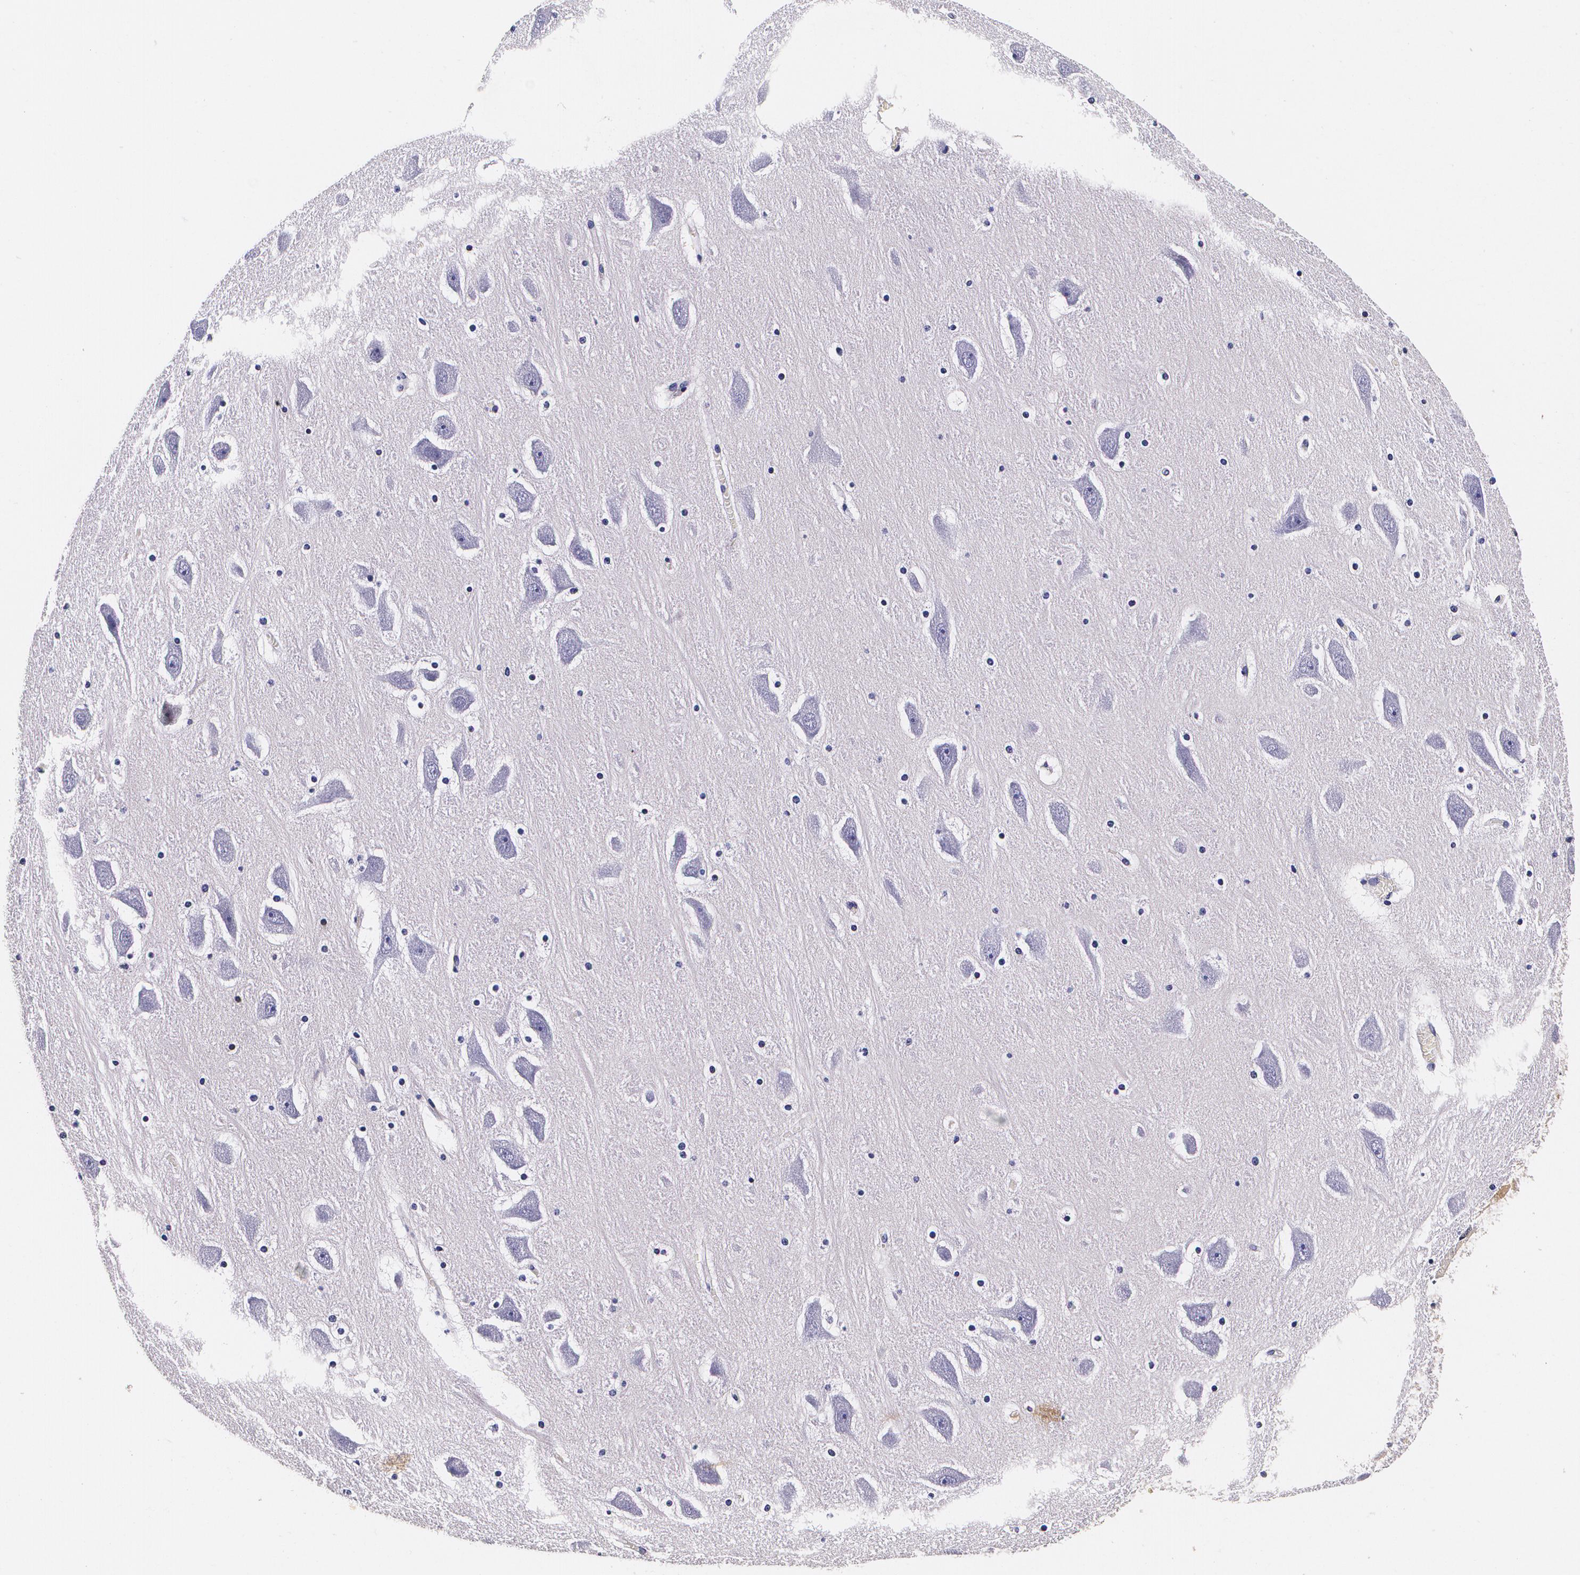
{"staining": {"intensity": "negative", "quantity": "none", "location": "none"}, "tissue": "hippocampus", "cell_type": "Glial cells", "image_type": "normal", "snomed": [{"axis": "morphology", "description": "Normal tissue, NOS"}, {"axis": "topography", "description": "Hippocampus"}], "caption": "Histopathology image shows no protein staining in glial cells of unremarkable hippocampus. (DAB IHC visualized using brightfield microscopy, high magnification).", "gene": "TTR", "patient": {"sex": "male", "age": 45}}